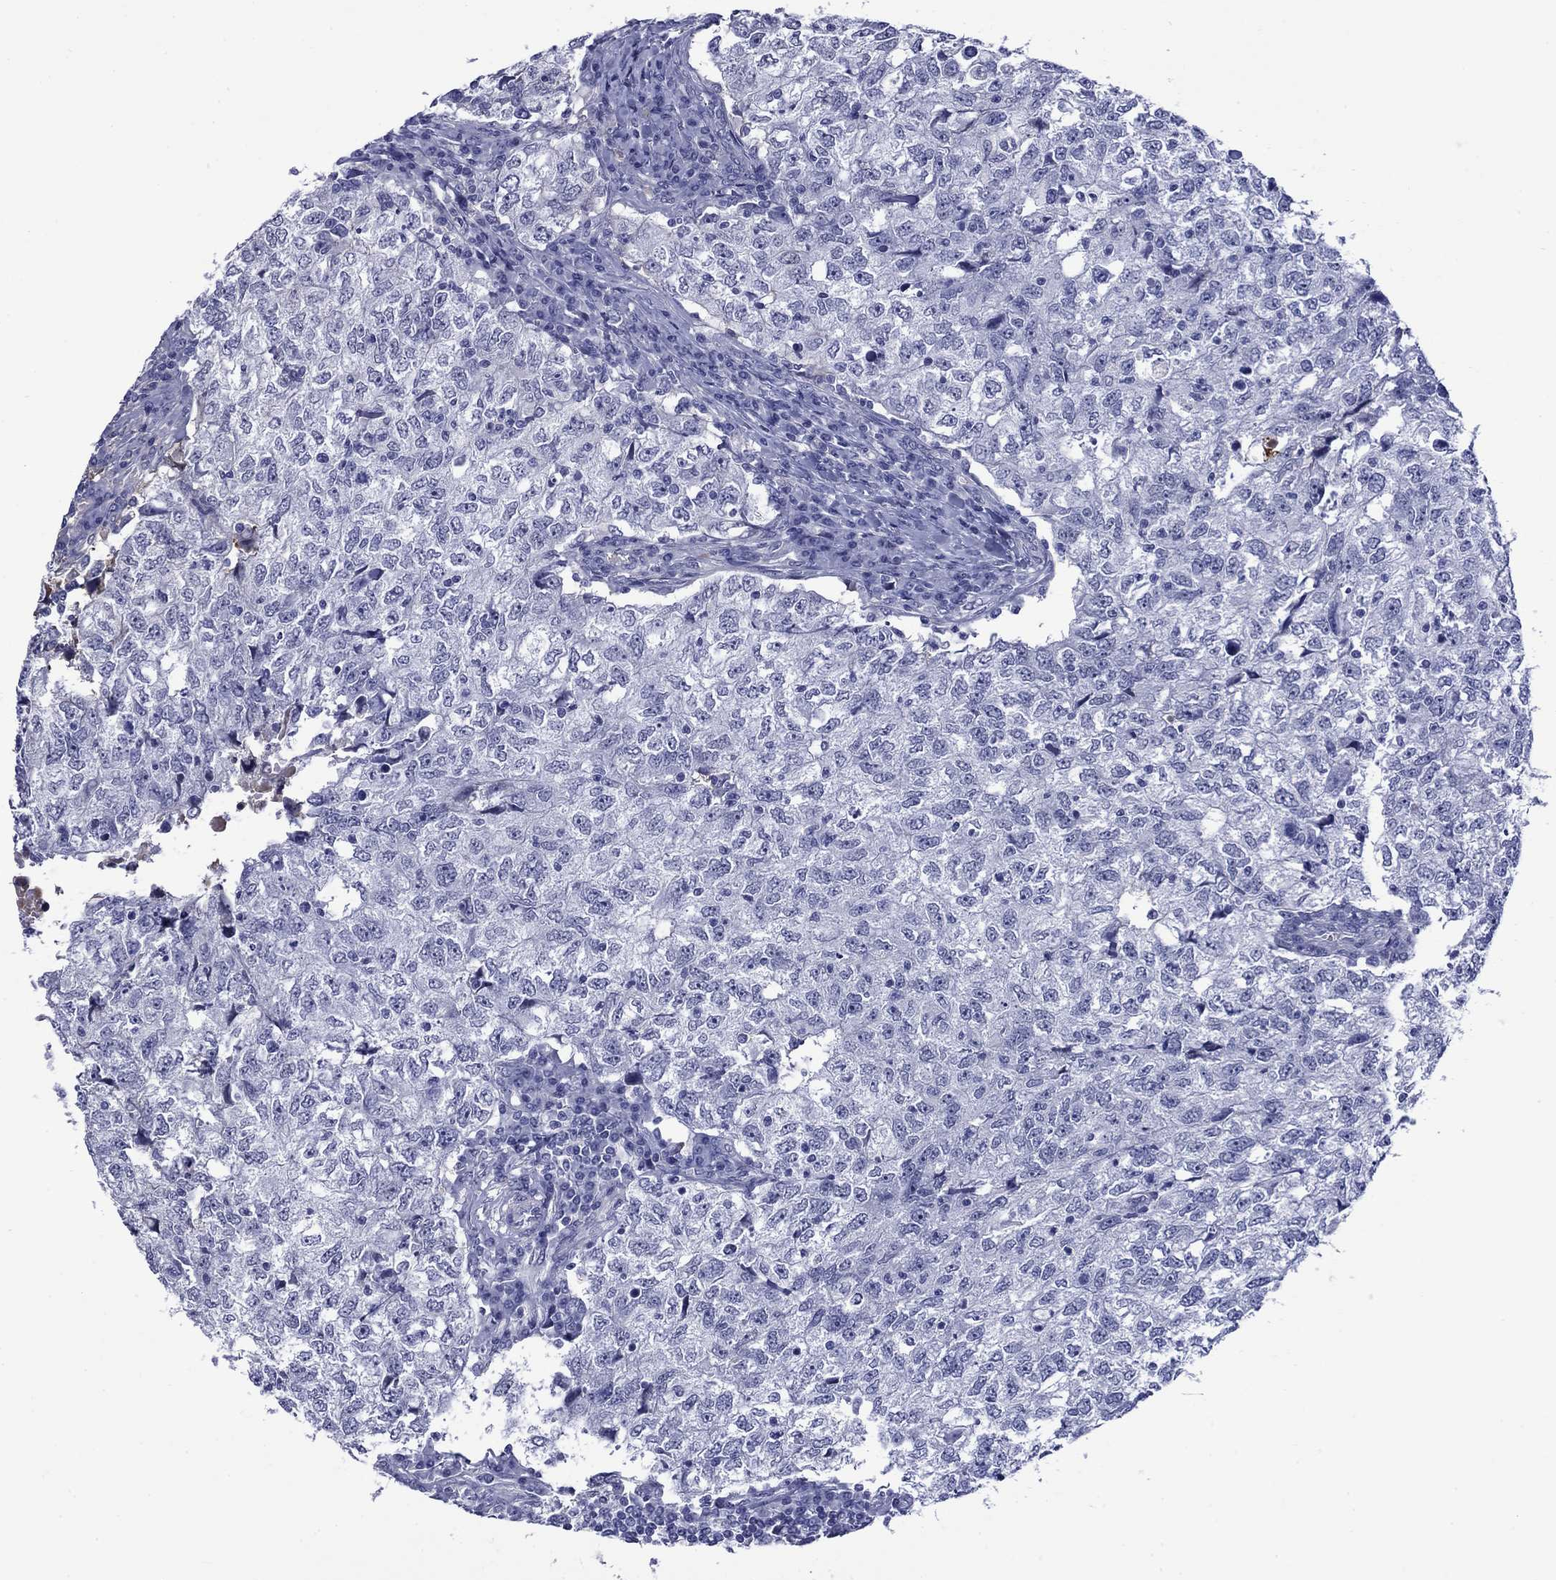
{"staining": {"intensity": "negative", "quantity": "none", "location": "none"}, "tissue": "breast cancer", "cell_type": "Tumor cells", "image_type": "cancer", "snomed": [{"axis": "morphology", "description": "Duct carcinoma"}, {"axis": "topography", "description": "Breast"}], "caption": "The immunohistochemistry (IHC) micrograph has no significant positivity in tumor cells of breast intraductal carcinoma tissue.", "gene": "APOA2", "patient": {"sex": "female", "age": 30}}